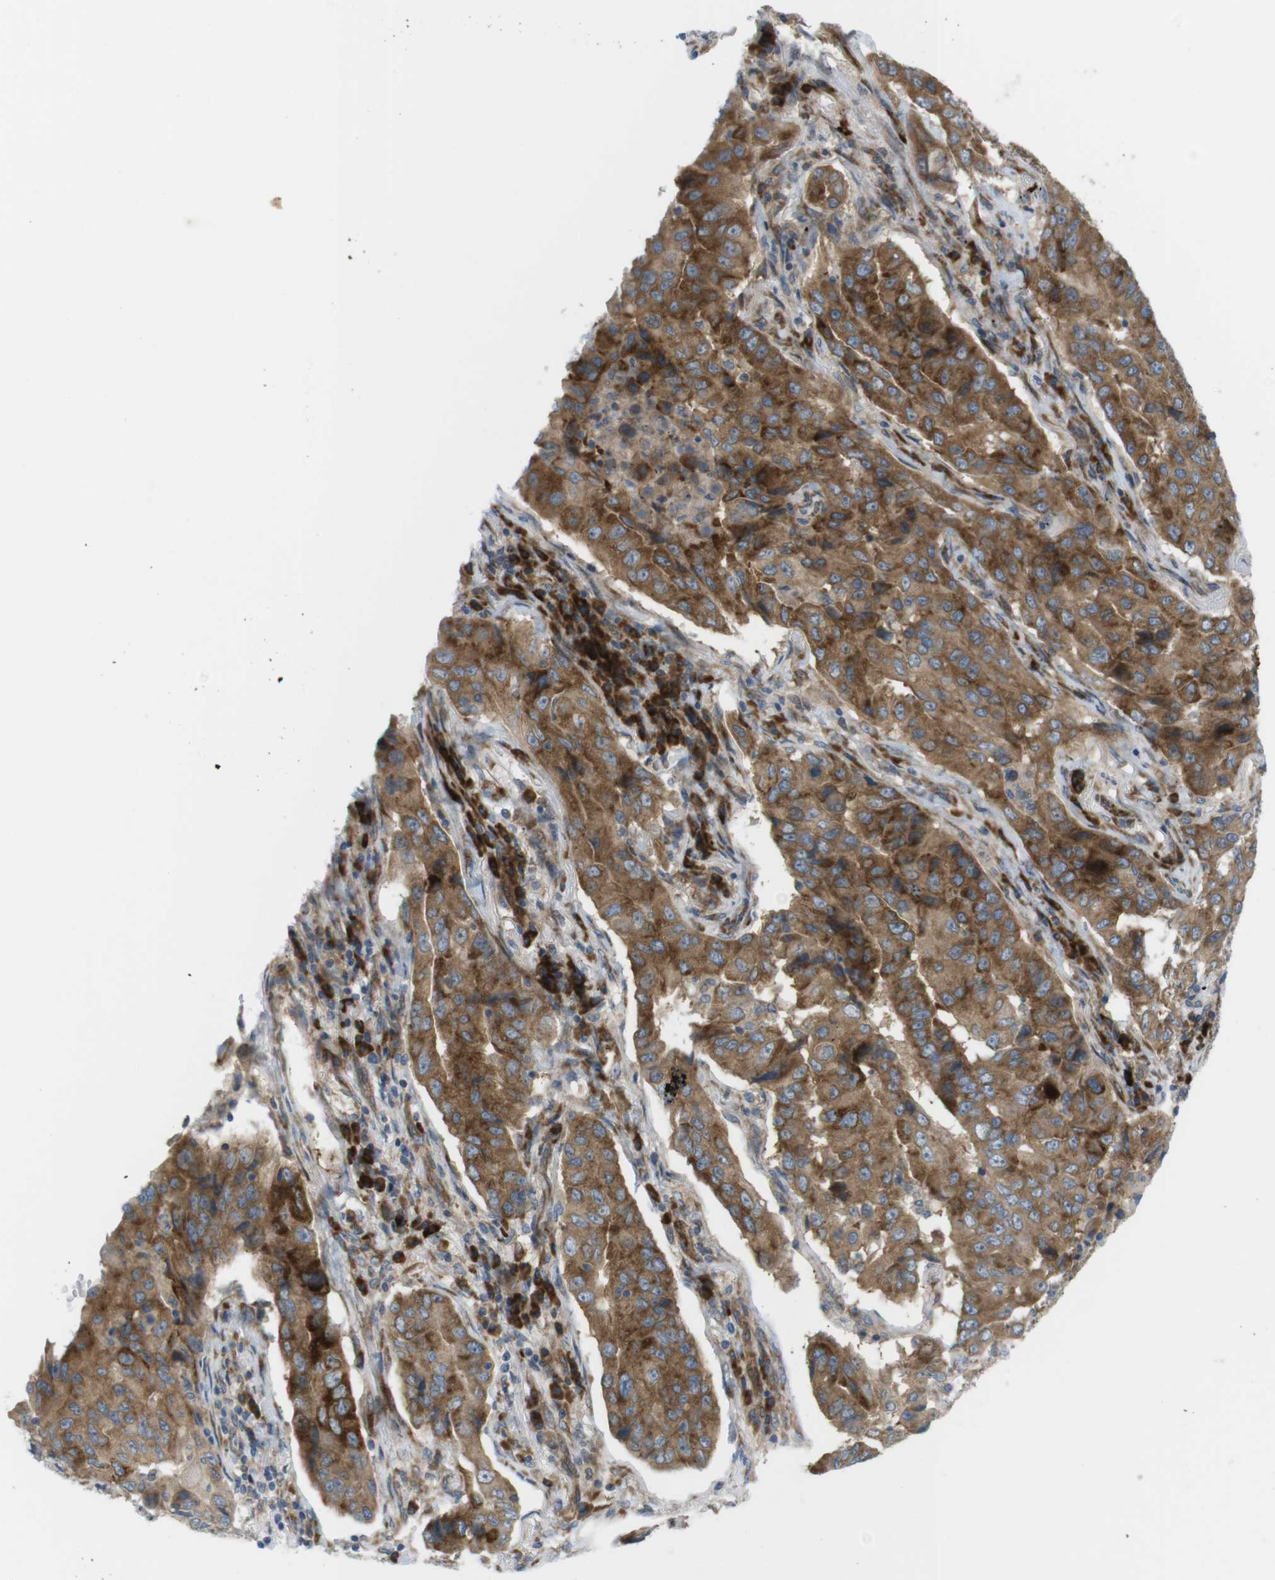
{"staining": {"intensity": "moderate", "quantity": ">75%", "location": "cytoplasmic/membranous"}, "tissue": "lung cancer", "cell_type": "Tumor cells", "image_type": "cancer", "snomed": [{"axis": "morphology", "description": "Adenocarcinoma, NOS"}, {"axis": "topography", "description": "Lung"}], "caption": "Lung cancer (adenocarcinoma) tissue reveals moderate cytoplasmic/membranous expression in about >75% of tumor cells", "gene": "GJC3", "patient": {"sex": "female", "age": 65}}